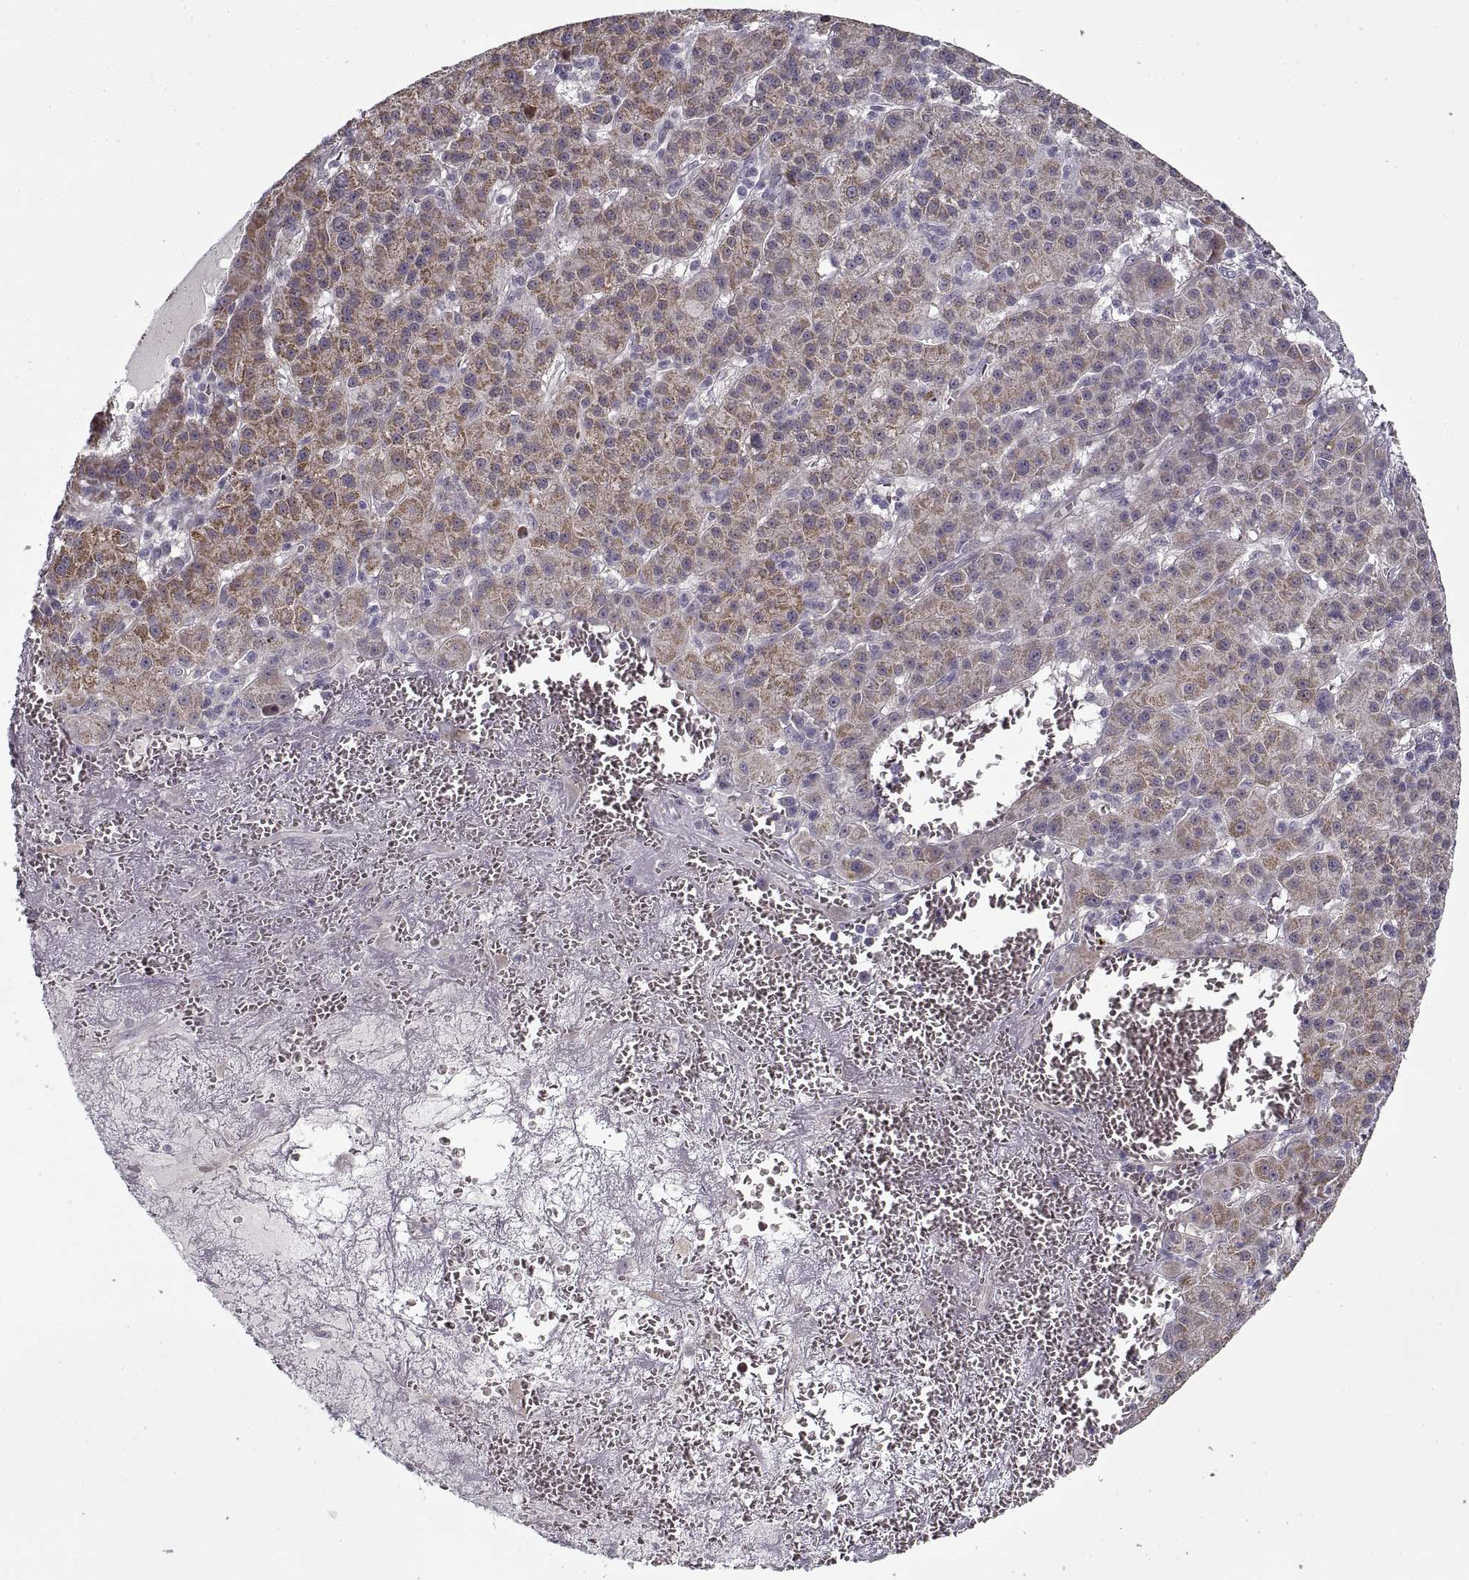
{"staining": {"intensity": "weak", "quantity": "25%-75%", "location": "cytoplasmic/membranous"}, "tissue": "liver cancer", "cell_type": "Tumor cells", "image_type": "cancer", "snomed": [{"axis": "morphology", "description": "Carcinoma, Hepatocellular, NOS"}, {"axis": "topography", "description": "Liver"}], "caption": "Human hepatocellular carcinoma (liver) stained for a protein (brown) exhibits weak cytoplasmic/membranous positive staining in about 25%-75% of tumor cells.", "gene": "LAMB2", "patient": {"sex": "female", "age": 60}}